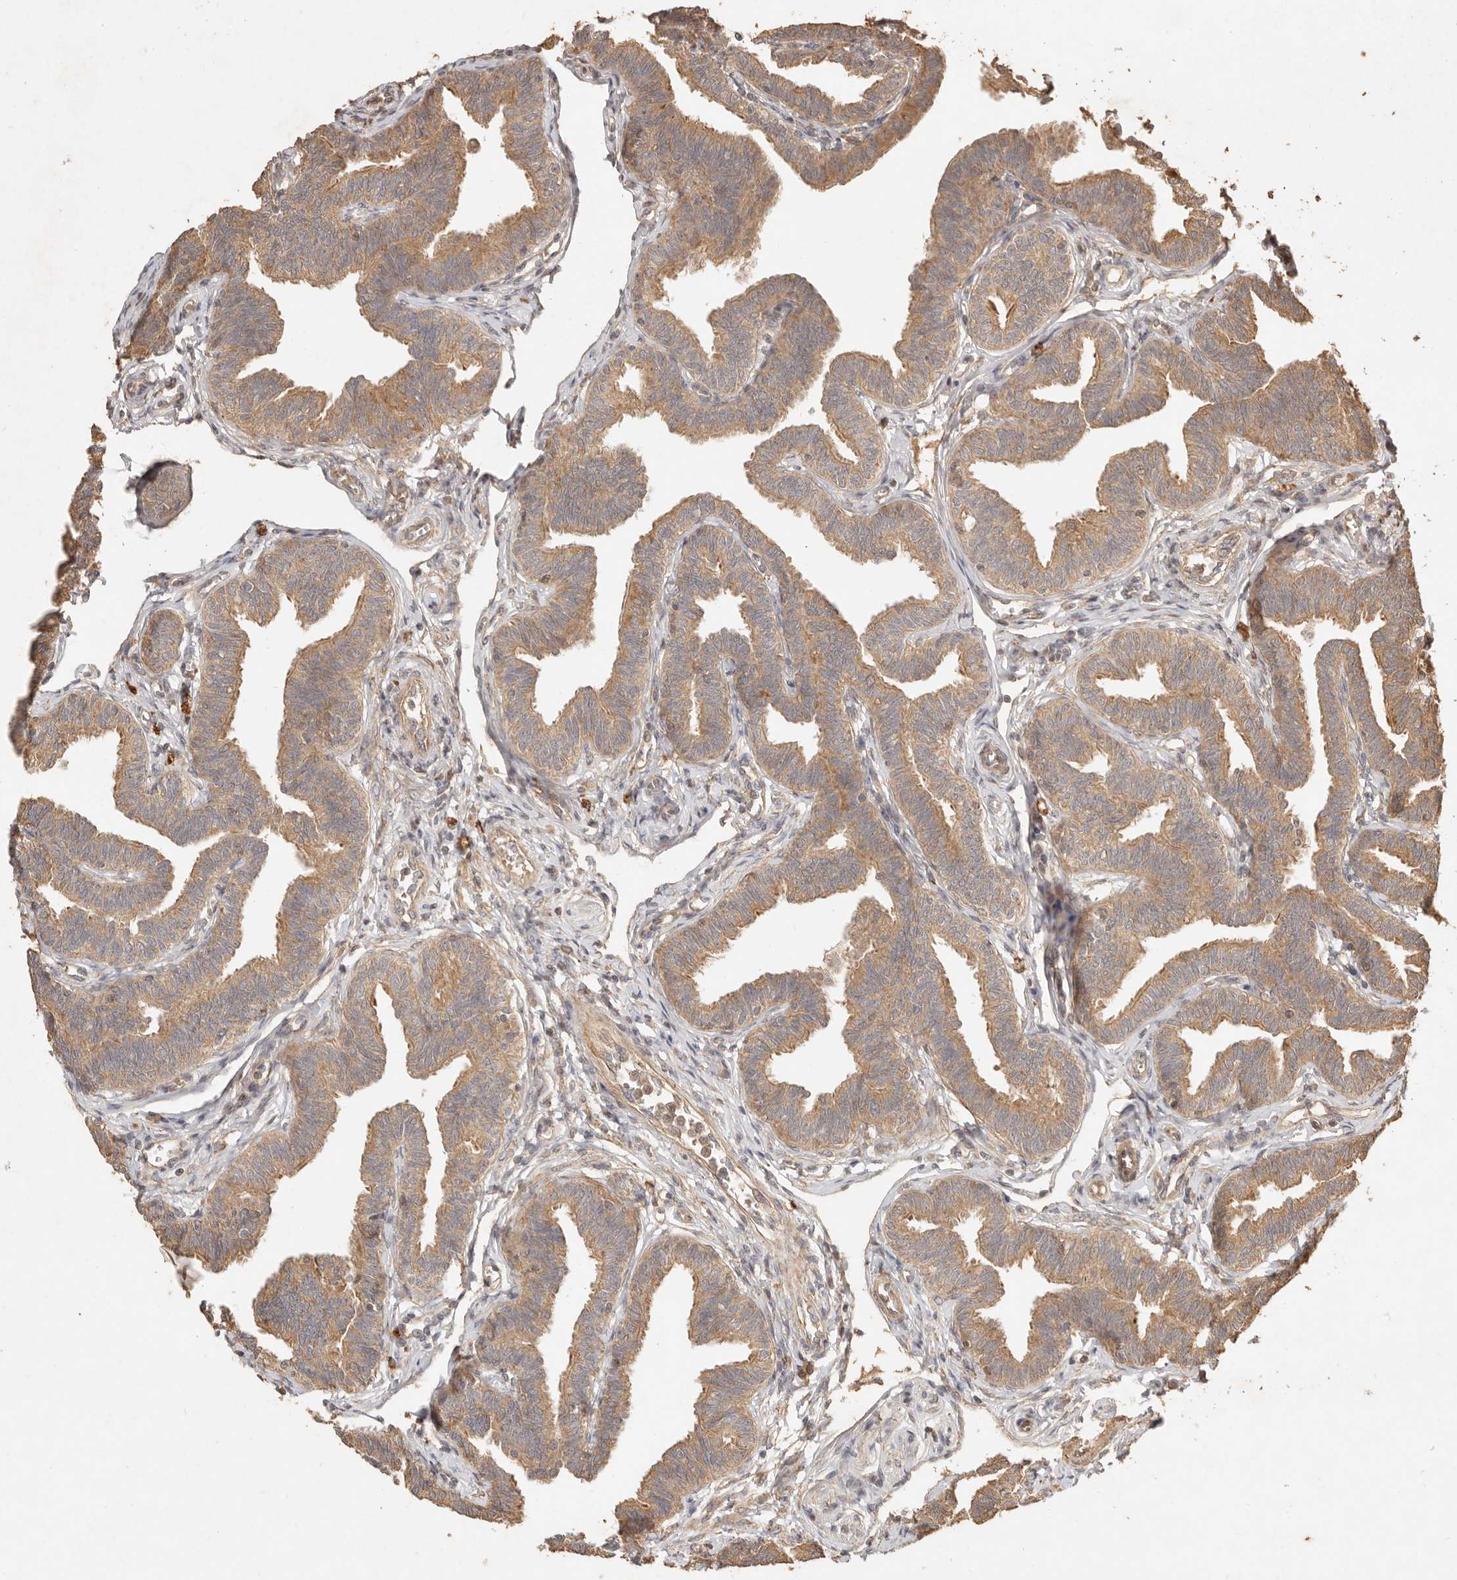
{"staining": {"intensity": "moderate", "quantity": ">75%", "location": "cytoplasmic/membranous"}, "tissue": "fallopian tube", "cell_type": "Glandular cells", "image_type": "normal", "snomed": [{"axis": "morphology", "description": "Normal tissue, NOS"}, {"axis": "topography", "description": "Fallopian tube"}, {"axis": "topography", "description": "Ovary"}], "caption": "A photomicrograph of fallopian tube stained for a protein reveals moderate cytoplasmic/membranous brown staining in glandular cells.", "gene": "CLEC4C", "patient": {"sex": "female", "age": 23}}